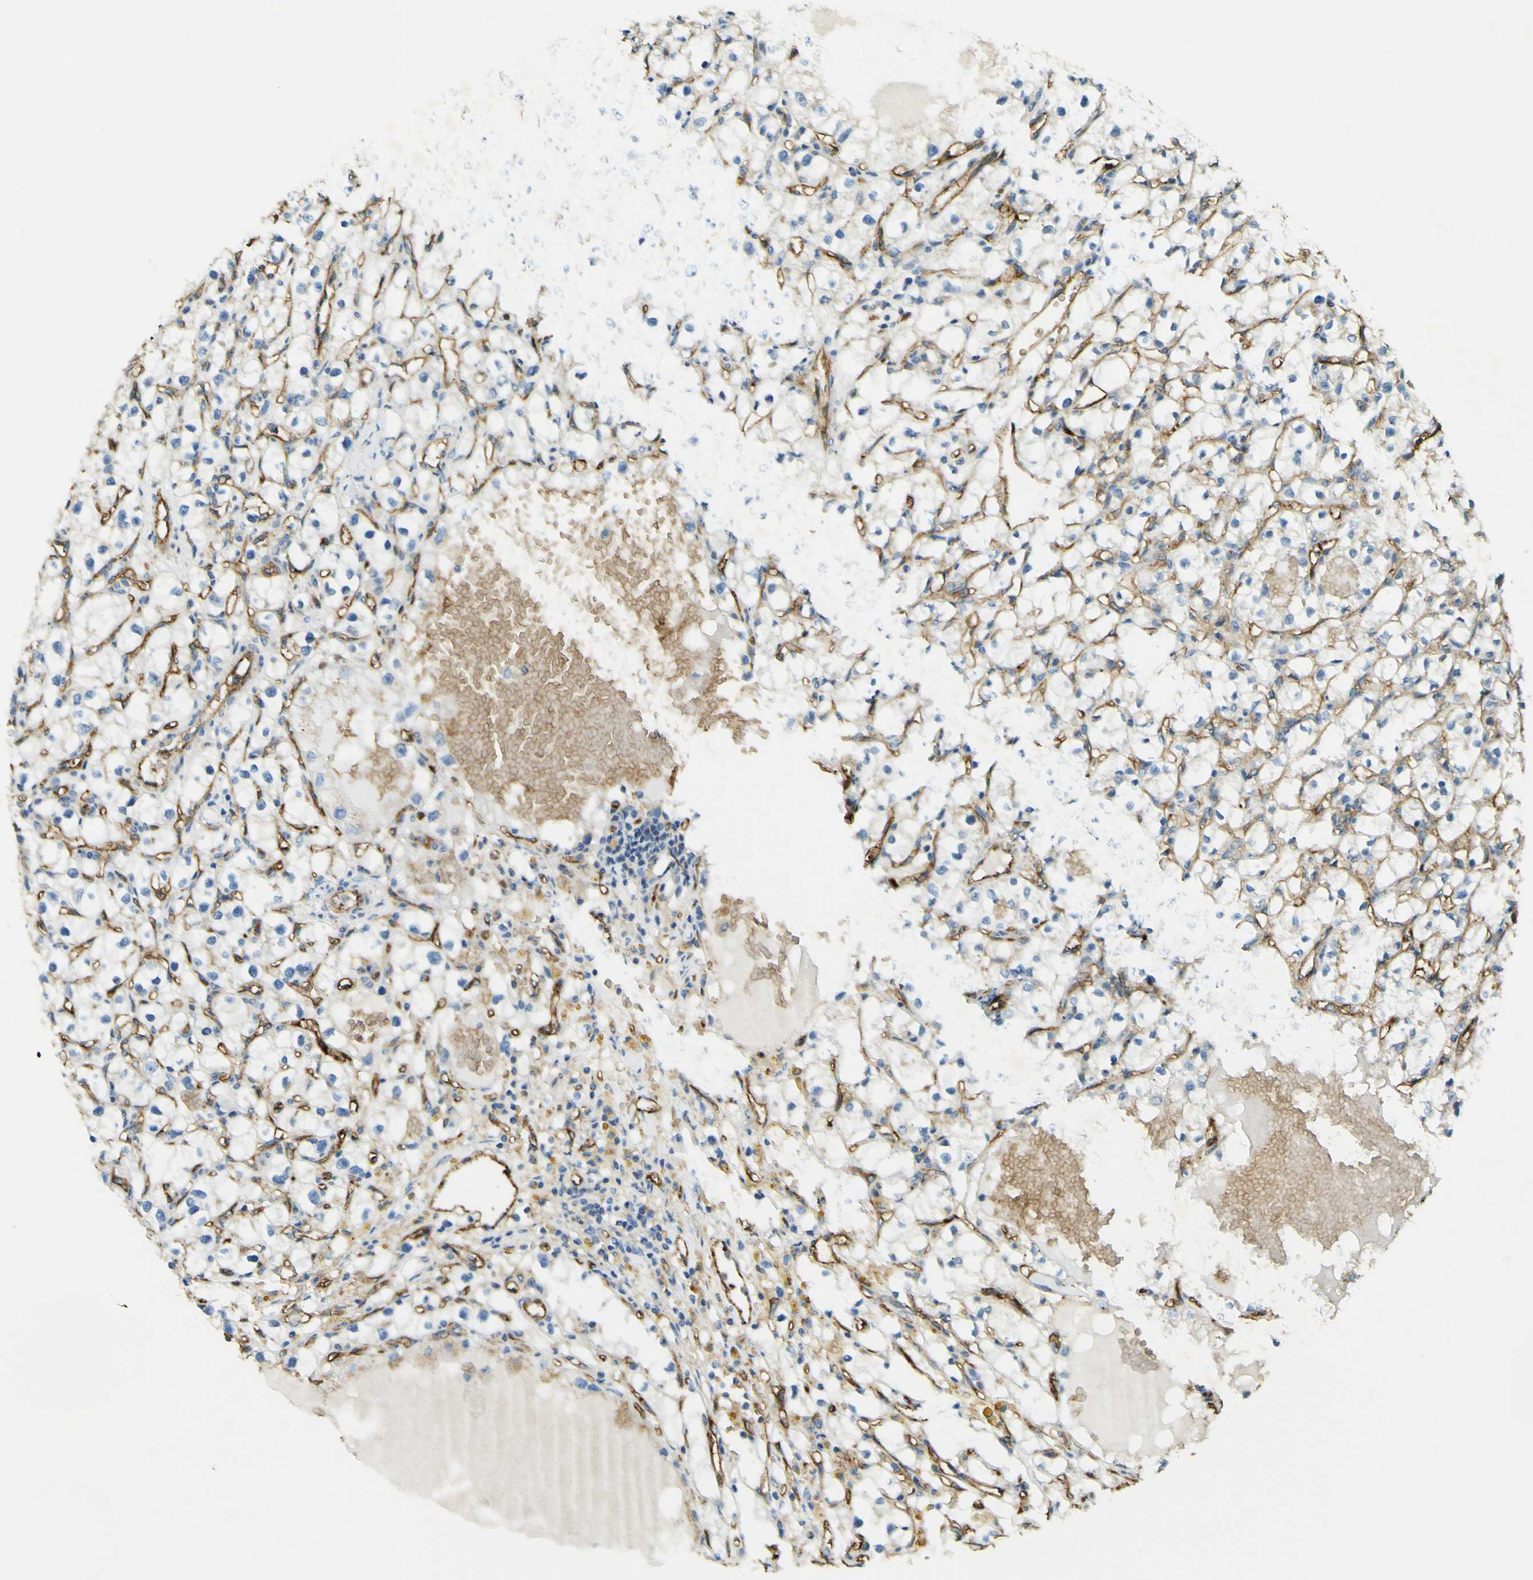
{"staining": {"intensity": "negative", "quantity": "none", "location": "none"}, "tissue": "renal cancer", "cell_type": "Tumor cells", "image_type": "cancer", "snomed": [{"axis": "morphology", "description": "Adenocarcinoma, NOS"}, {"axis": "topography", "description": "Kidney"}], "caption": "The immunohistochemistry image has no significant staining in tumor cells of renal cancer (adenocarcinoma) tissue. Brightfield microscopy of IHC stained with DAB (brown) and hematoxylin (blue), captured at high magnification.", "gene": "PLXDC1", "patient": {"sex": "male", "age": 56}}